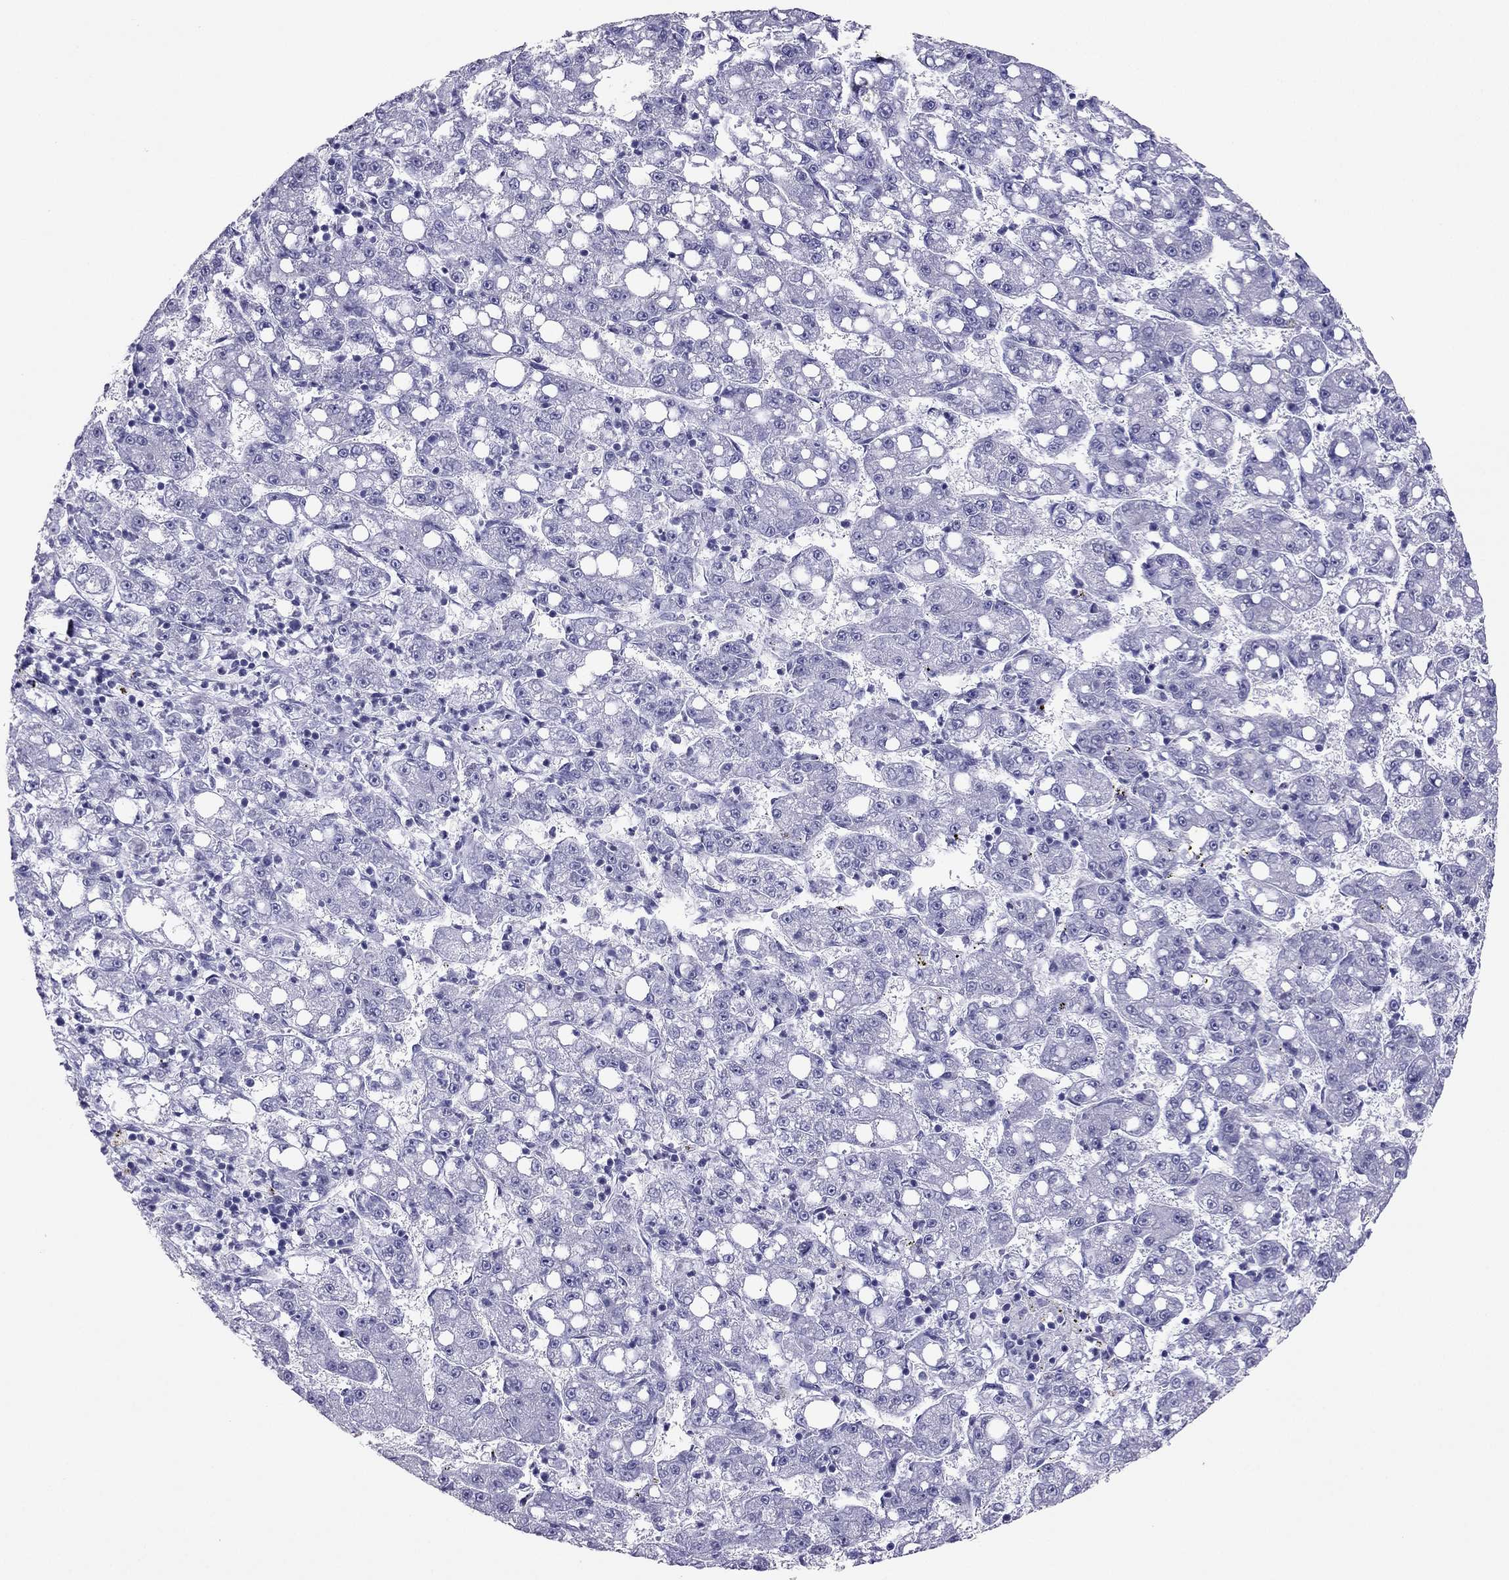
{"staining": {"intensity": "negative", "quantity": "none", "location": "none"}, "tissue": "liver cancer", "cell_type": "Tumor cells", "image_type": "cancer", "snomed": [{"axis": "morphology", "description": "Carcinoma, Hepatocellular, NOS"}, {"axis": "topography", "description": "Liver"}], "caption": "Liver cancer (hepatocellular carcinoma) was stained to show a protein in brown. There is no significant expression in tumor cells.", "gene": "PDE6A", "patient": {"sex": "female", "age": 65}}